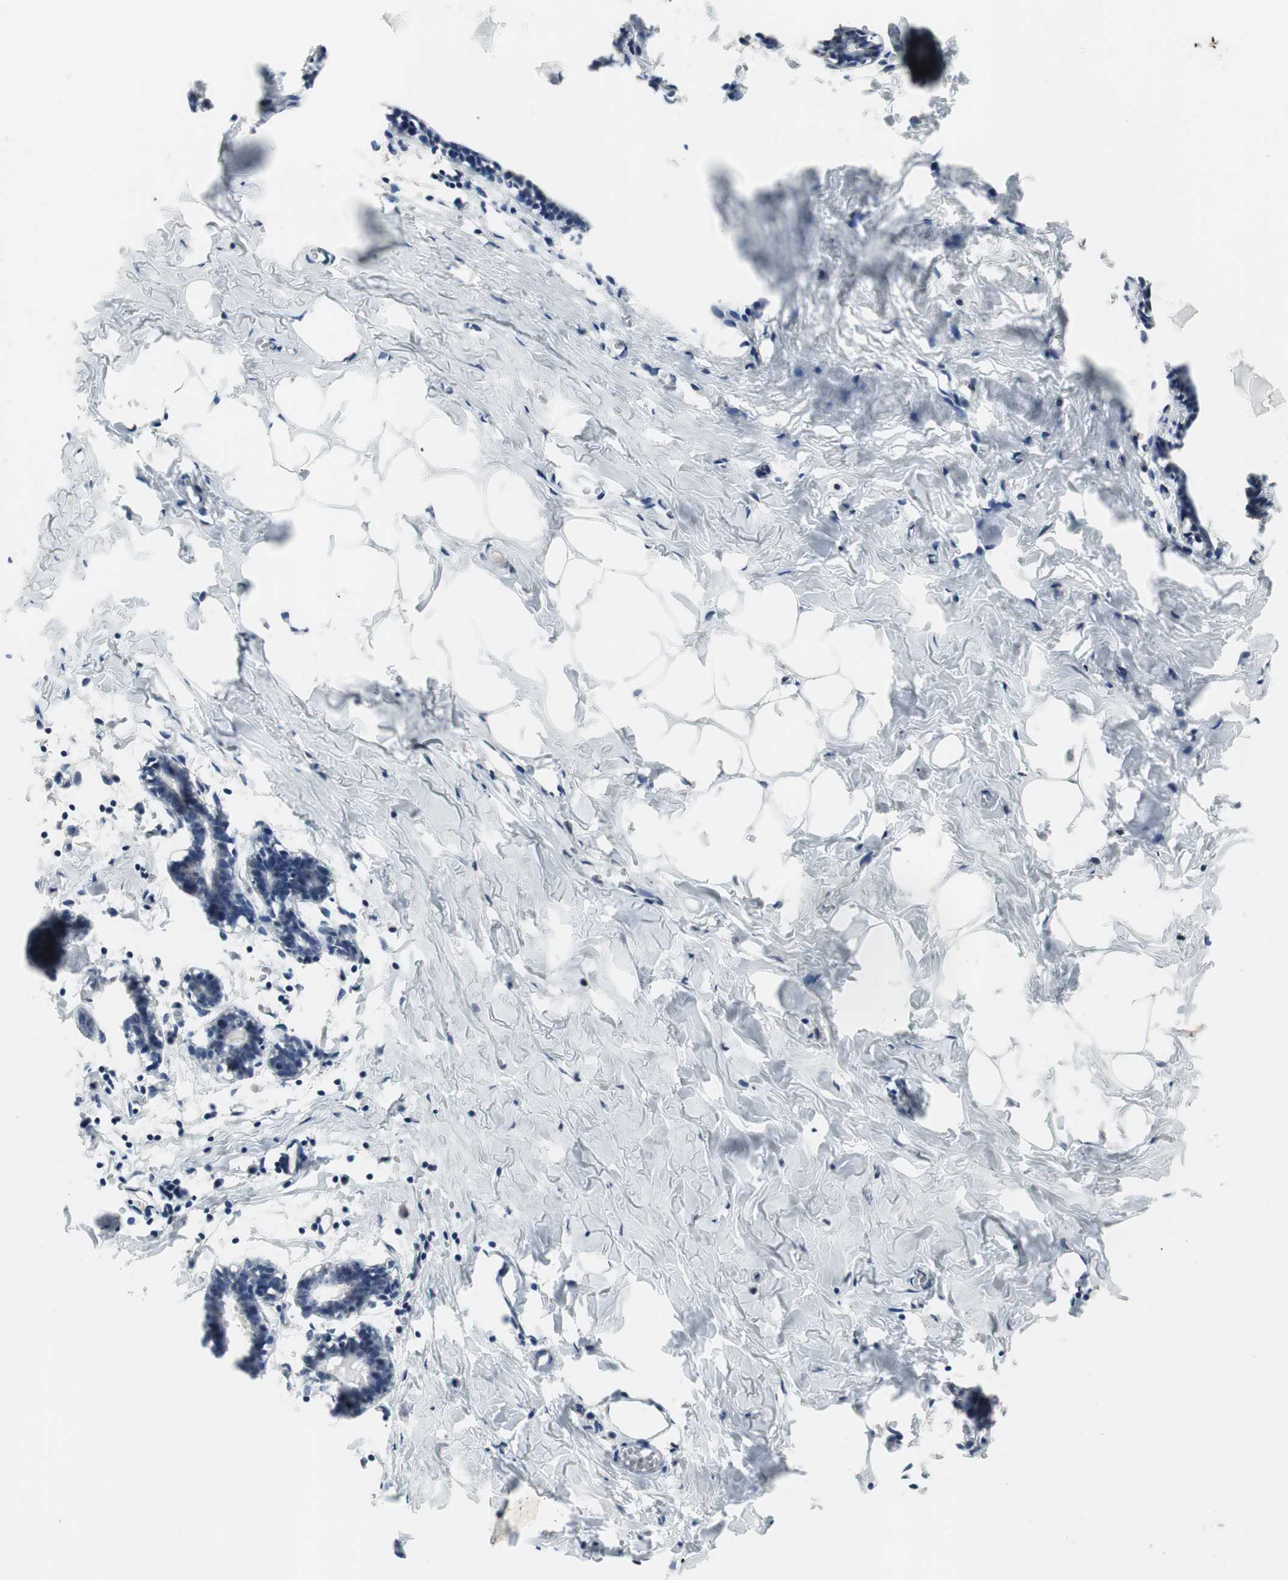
{"staining": {"intensity": "negative", "quantity": "none", "location": "none"}, "tissue": "breast", "cell_type": "Adipocytes", "image_type": "normal", "snomed": [{"axis": "morphology", "description": "Normal tissue, NOS"}, {"axis": "topography", "description": "Breast"}], "caption": "The IHC image has no significant expression in adipocytes of breast.", "gene": "PINX1", "patient": {"sex": "female", "age": 27}}